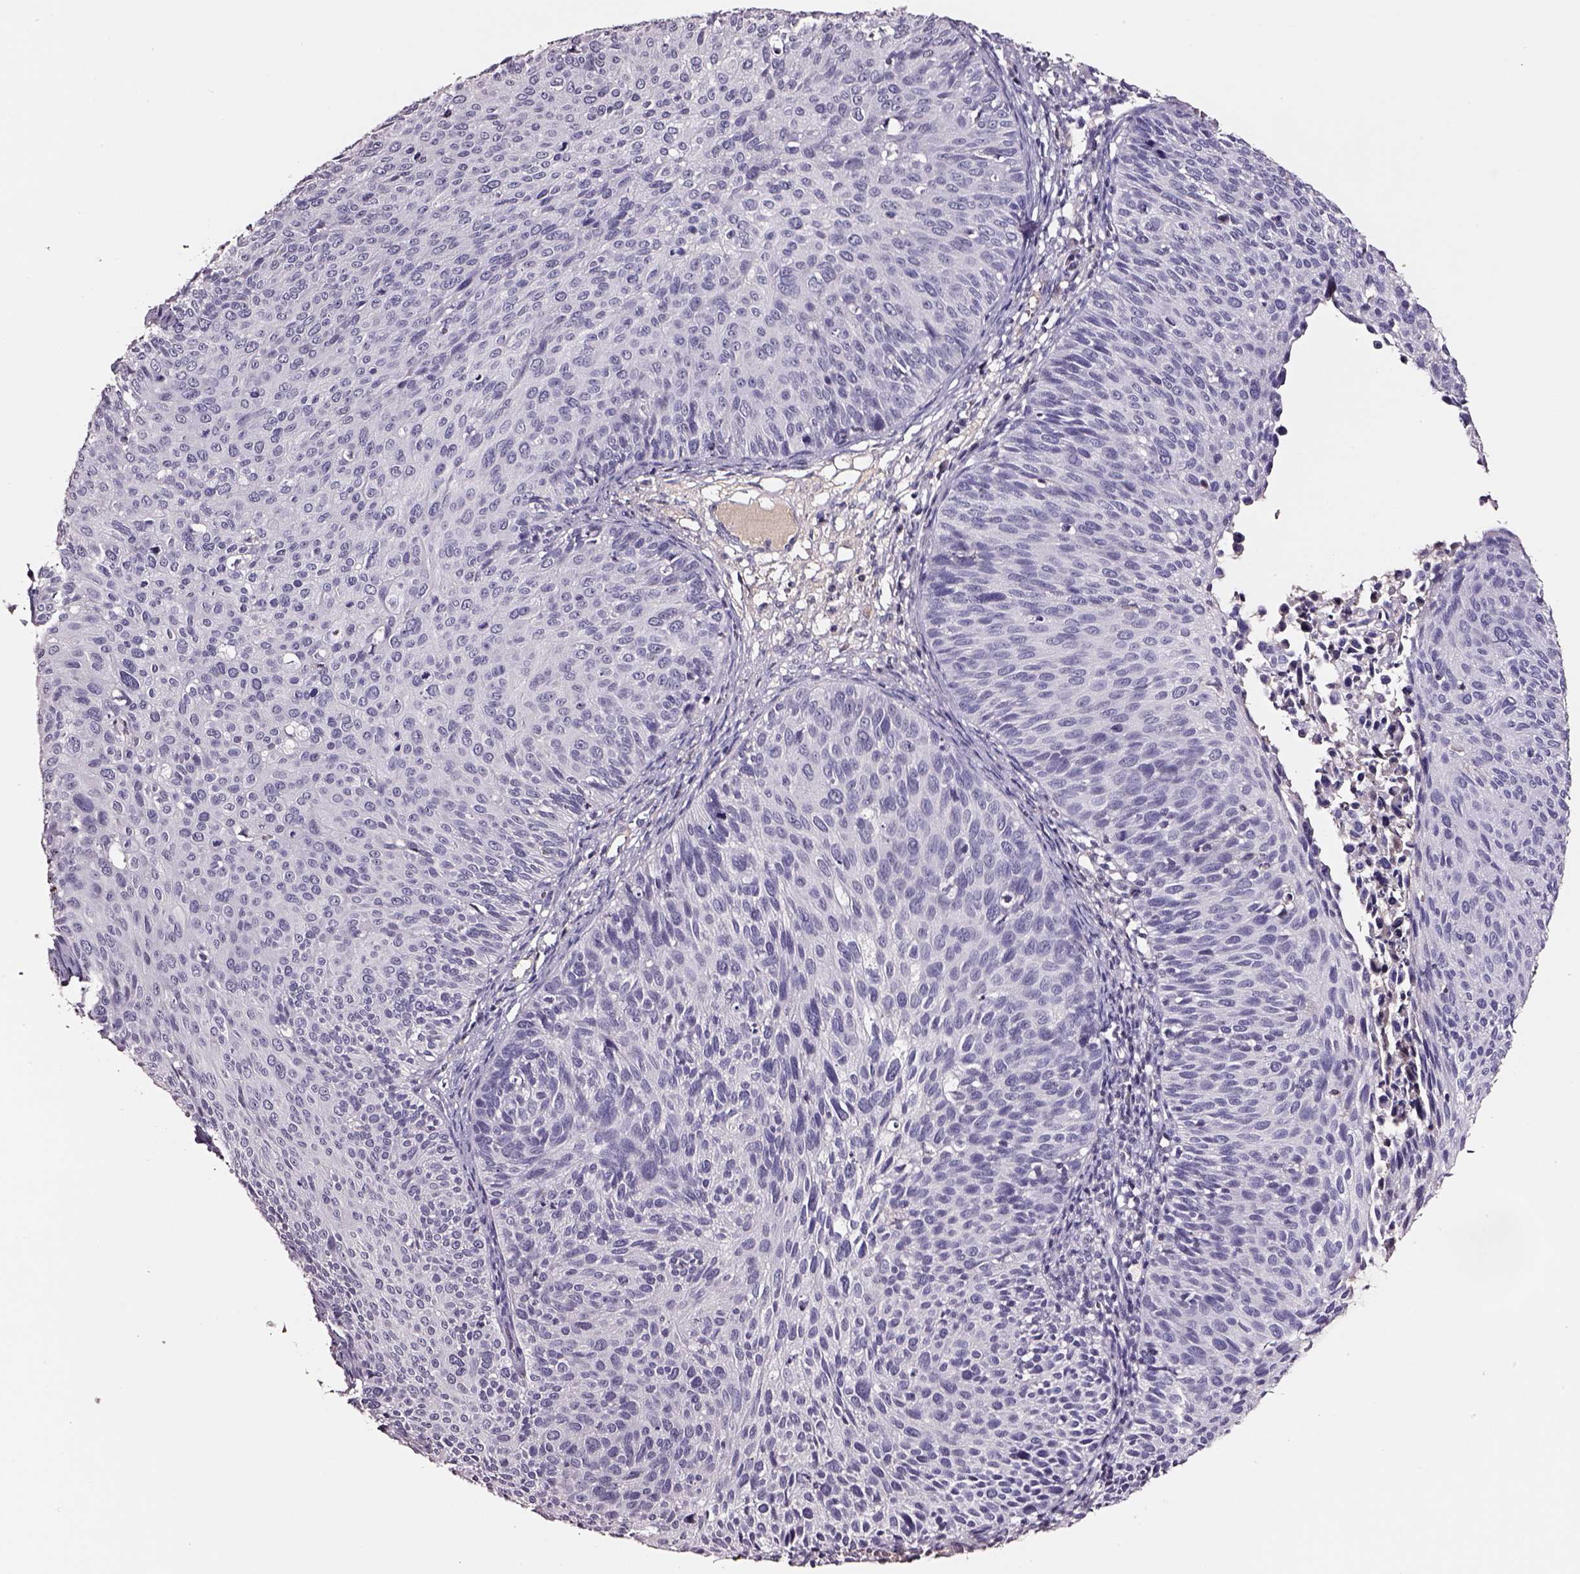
{"staining": {"intensity": "negative", "quantity": "none", "location": "none"}, "tissue": "cervical cancer", "cell_type": "Tumor cells", "image_type": "cancer", "snomed": [{"axis": "morphology", "description": "Squamous cell carcinoma, NOS"}, {"axis": "topography", "description": "Cervix"}], "caption": "Cervical cancer (squamous cell carcinoma) stained for a protein using immunohistochemistry (IHC) demonstrates no positivity tumor cells.", "gene": "SMIM17", "patient": {"sex": "female", "age": 36}}